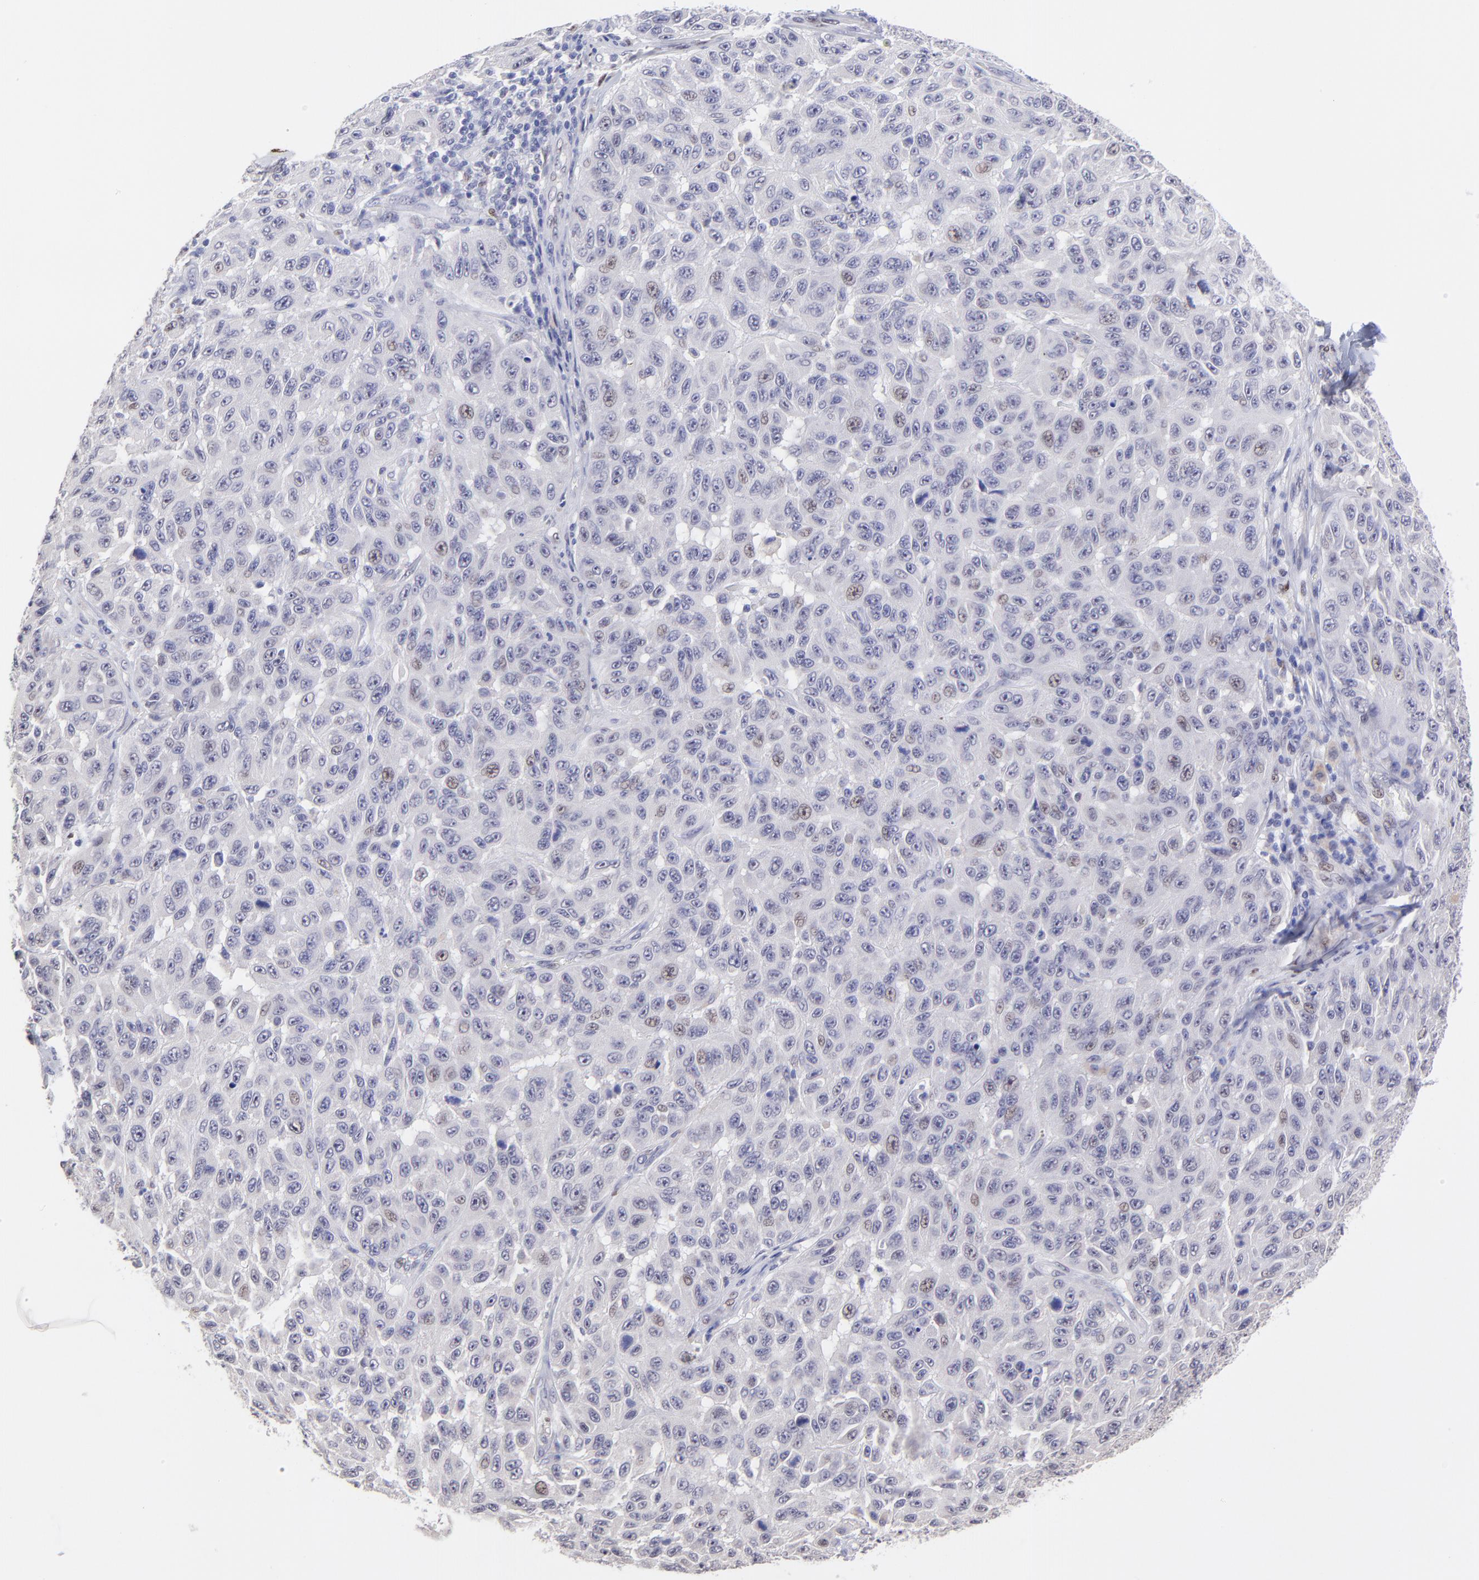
{"staining": {"intensity": "weak", "quantity": "<25%", "location": "nuclear"}, "tissue": "melanoma", "cell_type": "Tumor cells", "image_type": "cancer", "snomed": [{"axis": "morphology", "description": "Malignant melanoma, NOS"}, {"axis": "topography", "description": "Skin"}], "caption": "The micrograph demonstrates no significant staining in tumor cells of melanoma.", "gene": "KLF4", "patient": {"sex": "male", "age": 30}}